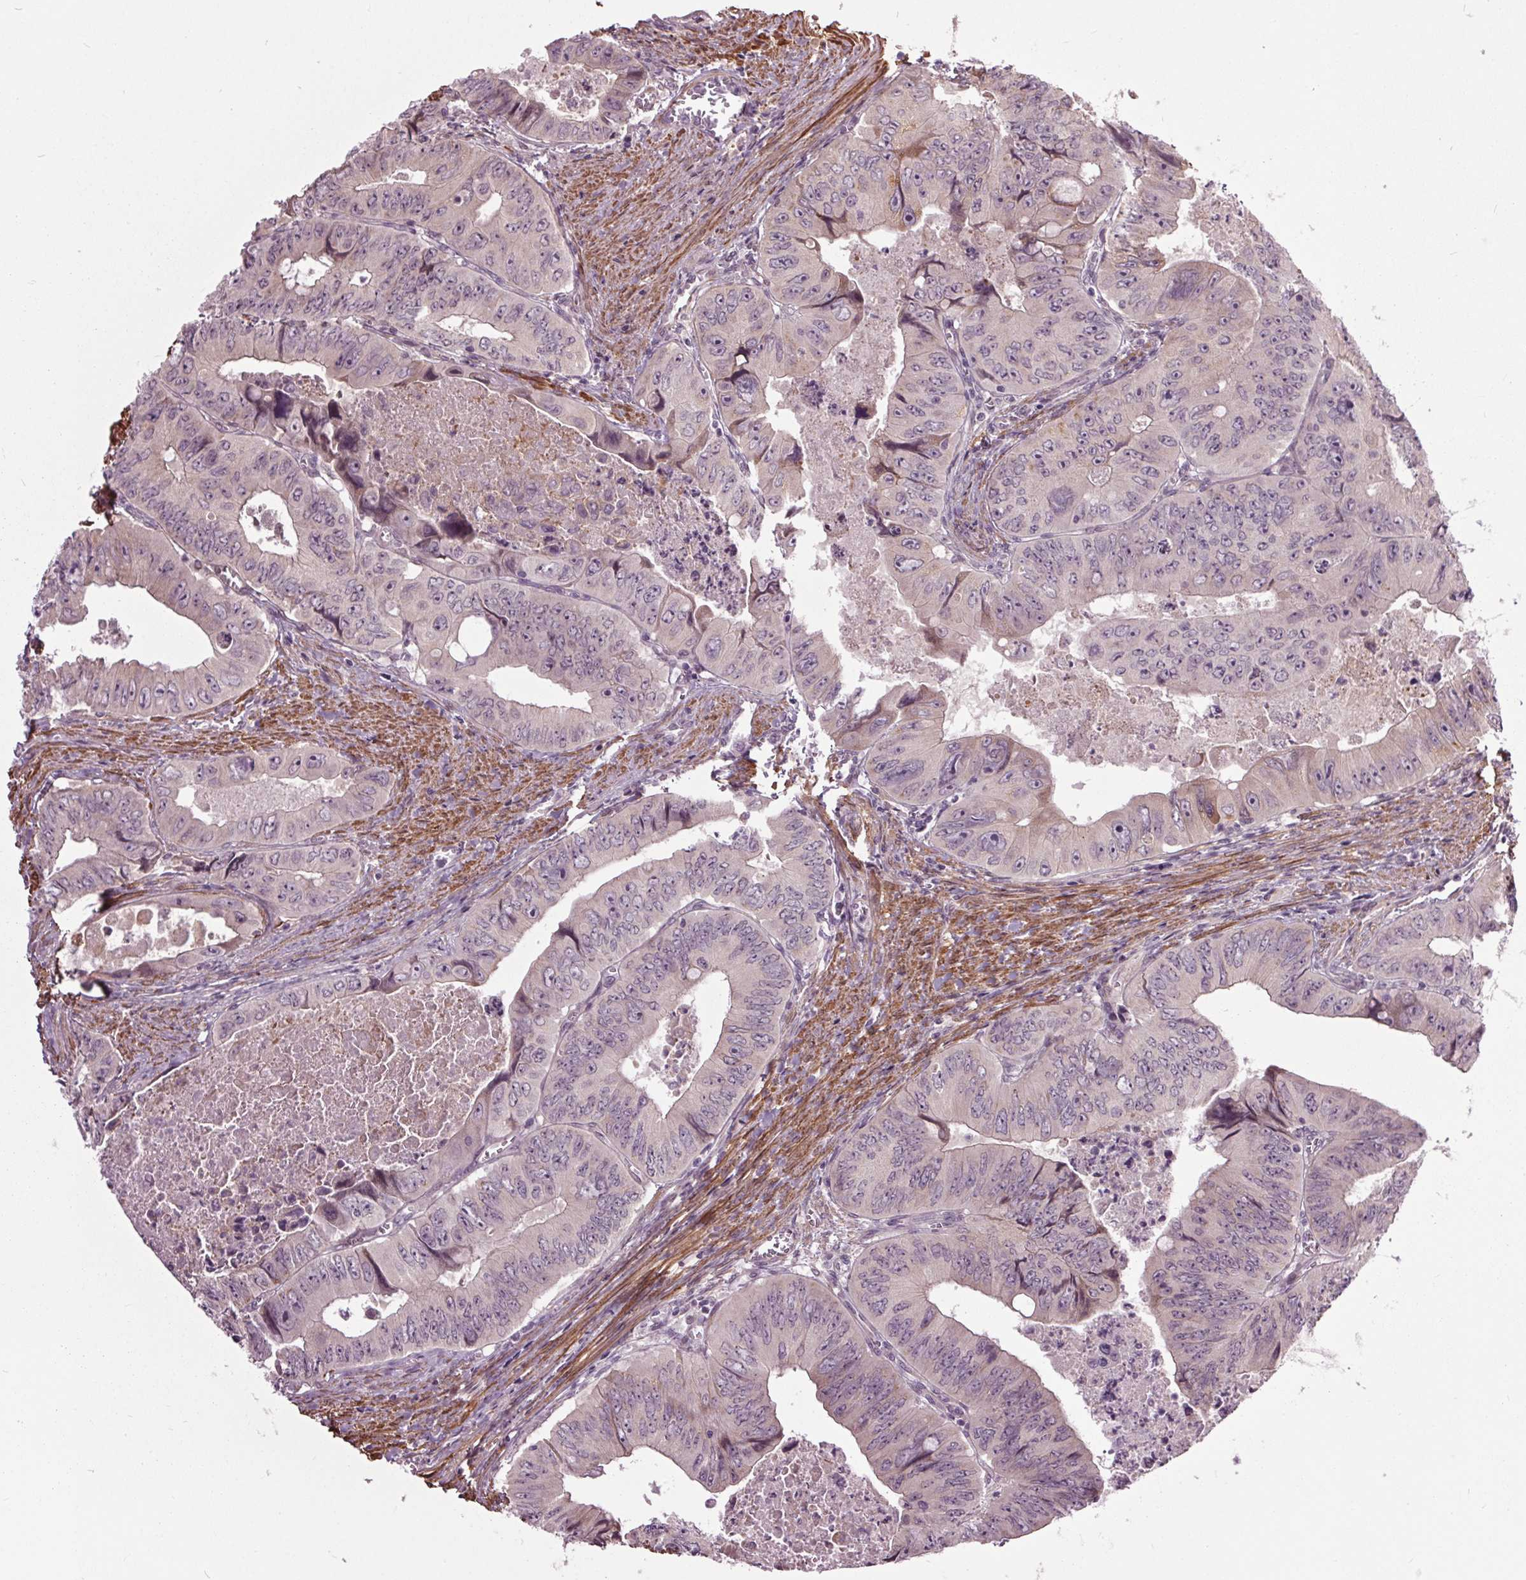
{"staining": {"intensity": "negative", "quantity": "none", "location": "none"}, "tissue": "colorectal cancer", "cell_type": "Tumor cells", "image_type": "cancer", "snomed": [{"axis": "morphology", "description": "Adenocarcinoma, NOS"}, {"axis": "topography", "description": "Colon"}], "caption": "The micrograph exhibits no significant positivity in tumor cells of colorectal cancer. (DAB (3,3'-diaminobenzidine) IHC with hematoxylin counter stain).", "gene": "HAUS5", "patient": {"sex": "female", "age": 84}}